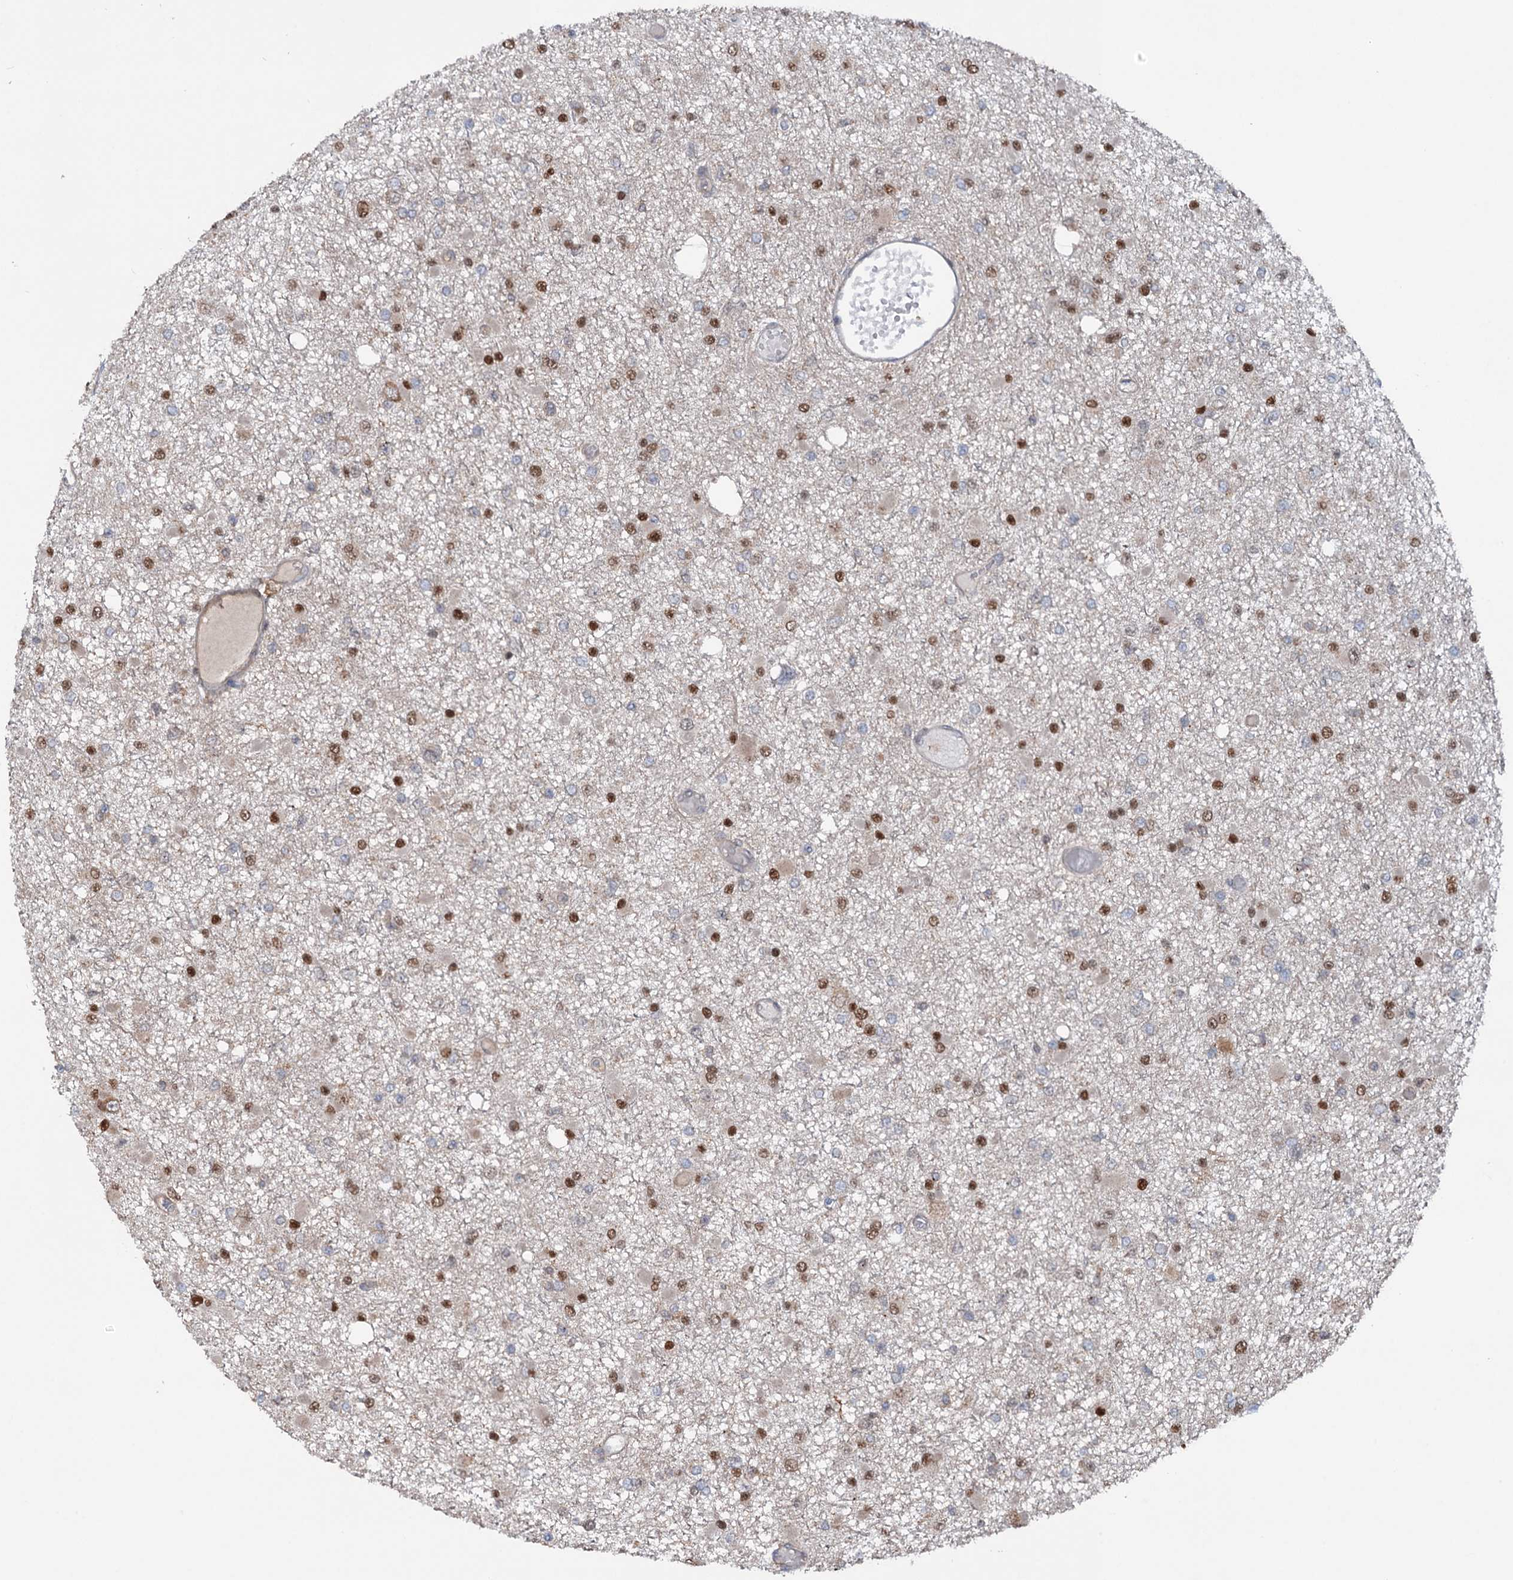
{"staining": {"intensity": "moderate", "quantity": "25%-75%", "location": "nuclear"}, "tissue": "glioma", "cell_type": "Tumor cells", "image_type": "cancer", "snomed": [{"axis": "morphology", "description": "Glioma, malignant, Low grade"}, {"axis": "topography", "description": "Brain"}], "caption": "Brown immunohistochemical staining in malignant glioma (low-grade) reveals moderate nuclear expression in about 25%-75% of tumor cells.", "gene": "NCAPD2", "patient": {"sex": "female", "age": 22}}